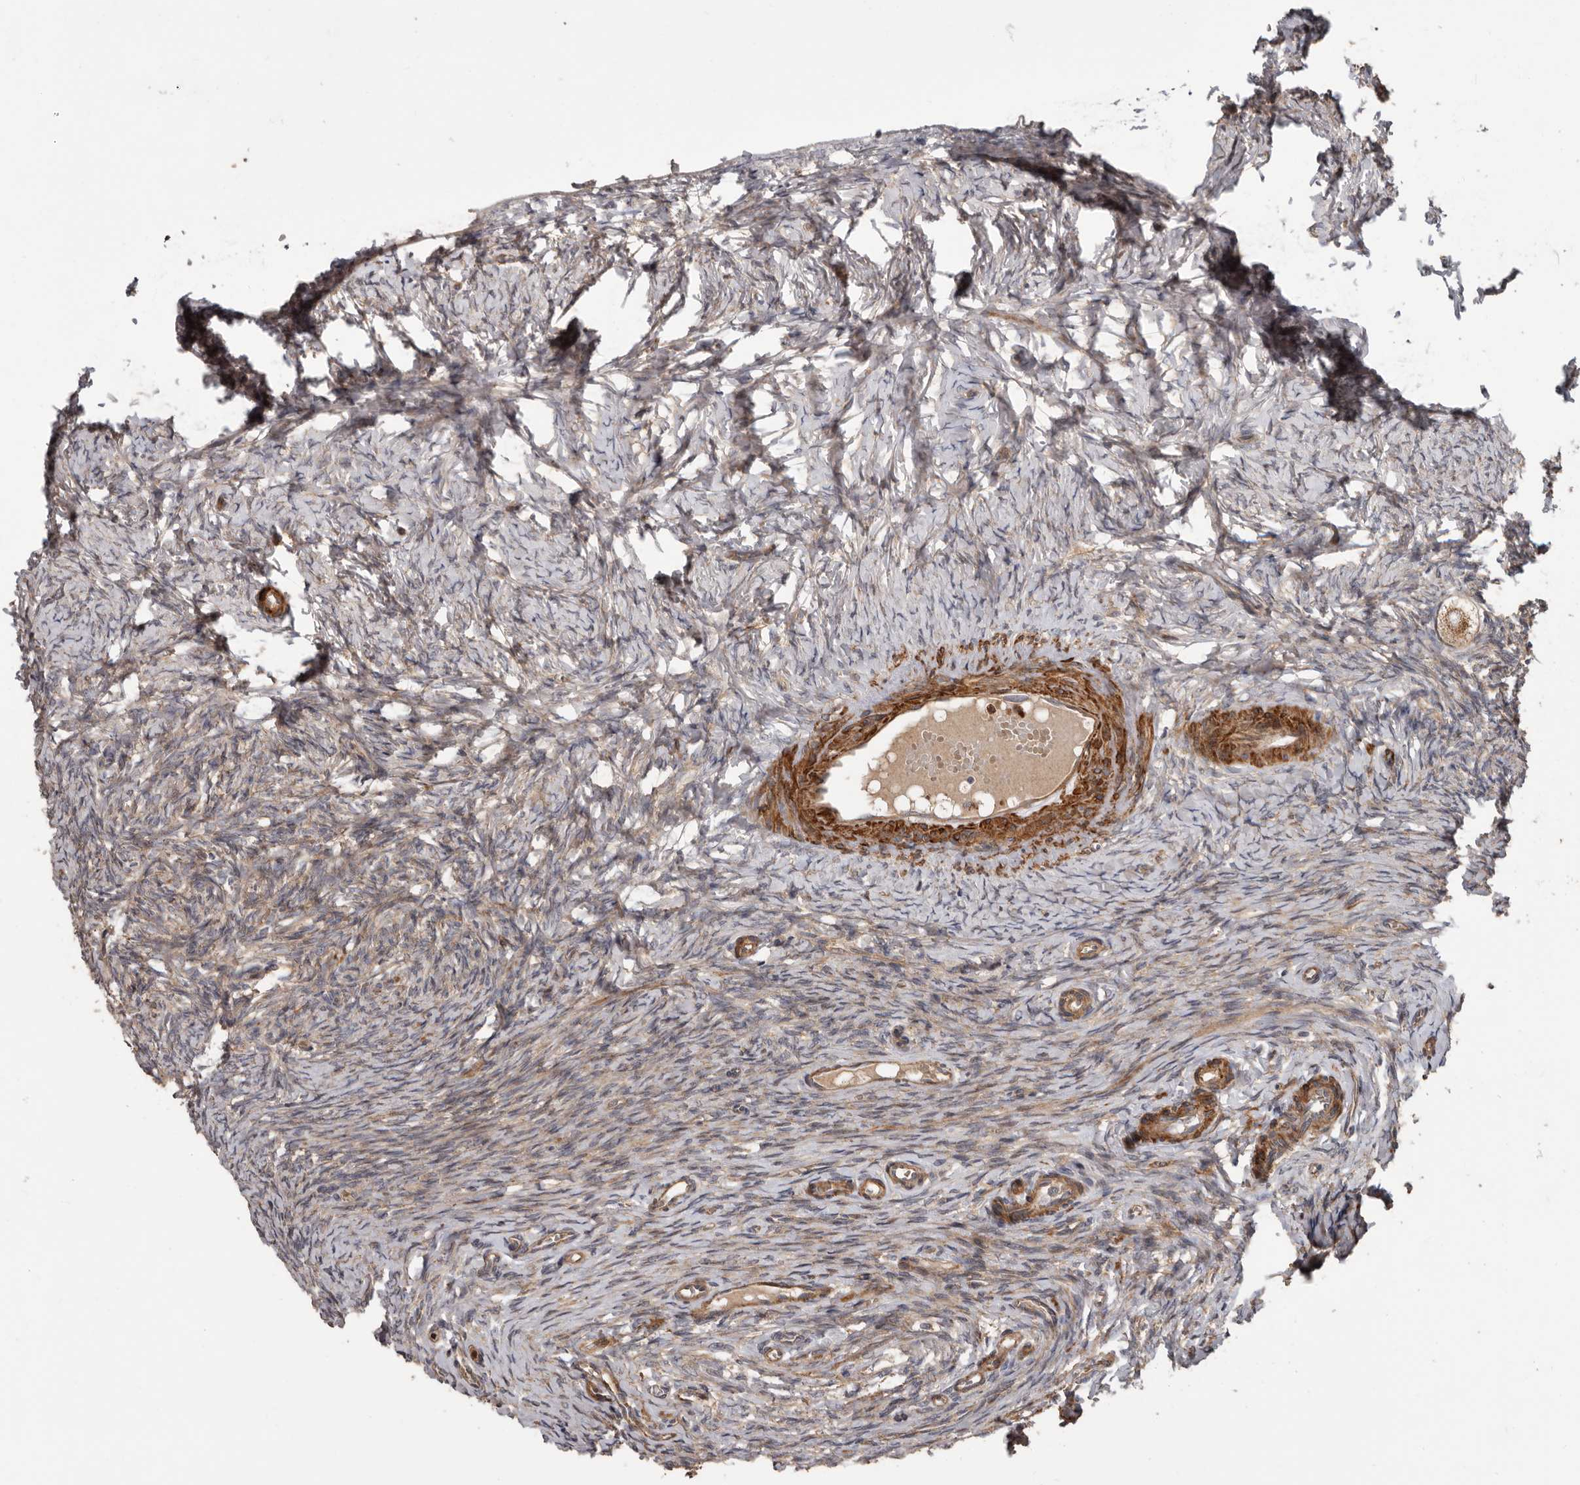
{"staining": {"intensity": "weak", "quantity": "<25%", "location": "cytoplasmic/membranous"}, "tissue": "ovary", "cell_type": "Ovarian stroma cells", "image_type": "normal", "snomed": [{"axis": "morphology", "description": "Adenocarcinoma, NOS"}, {"axis": "topography", "description": "Endometrium"}], "caption": "Immunohistochemistry (IHC) of unremarkable human ovary exhibits no staining in ovarian stroma cells. The staining is performed using DAB (3,3'-diaminobenzidine) brown chromogen with nuclei counter-stained in using hematoxylin.", "gene": "ARHGEF5", "patient": {"sex": "female", "age": 32}}